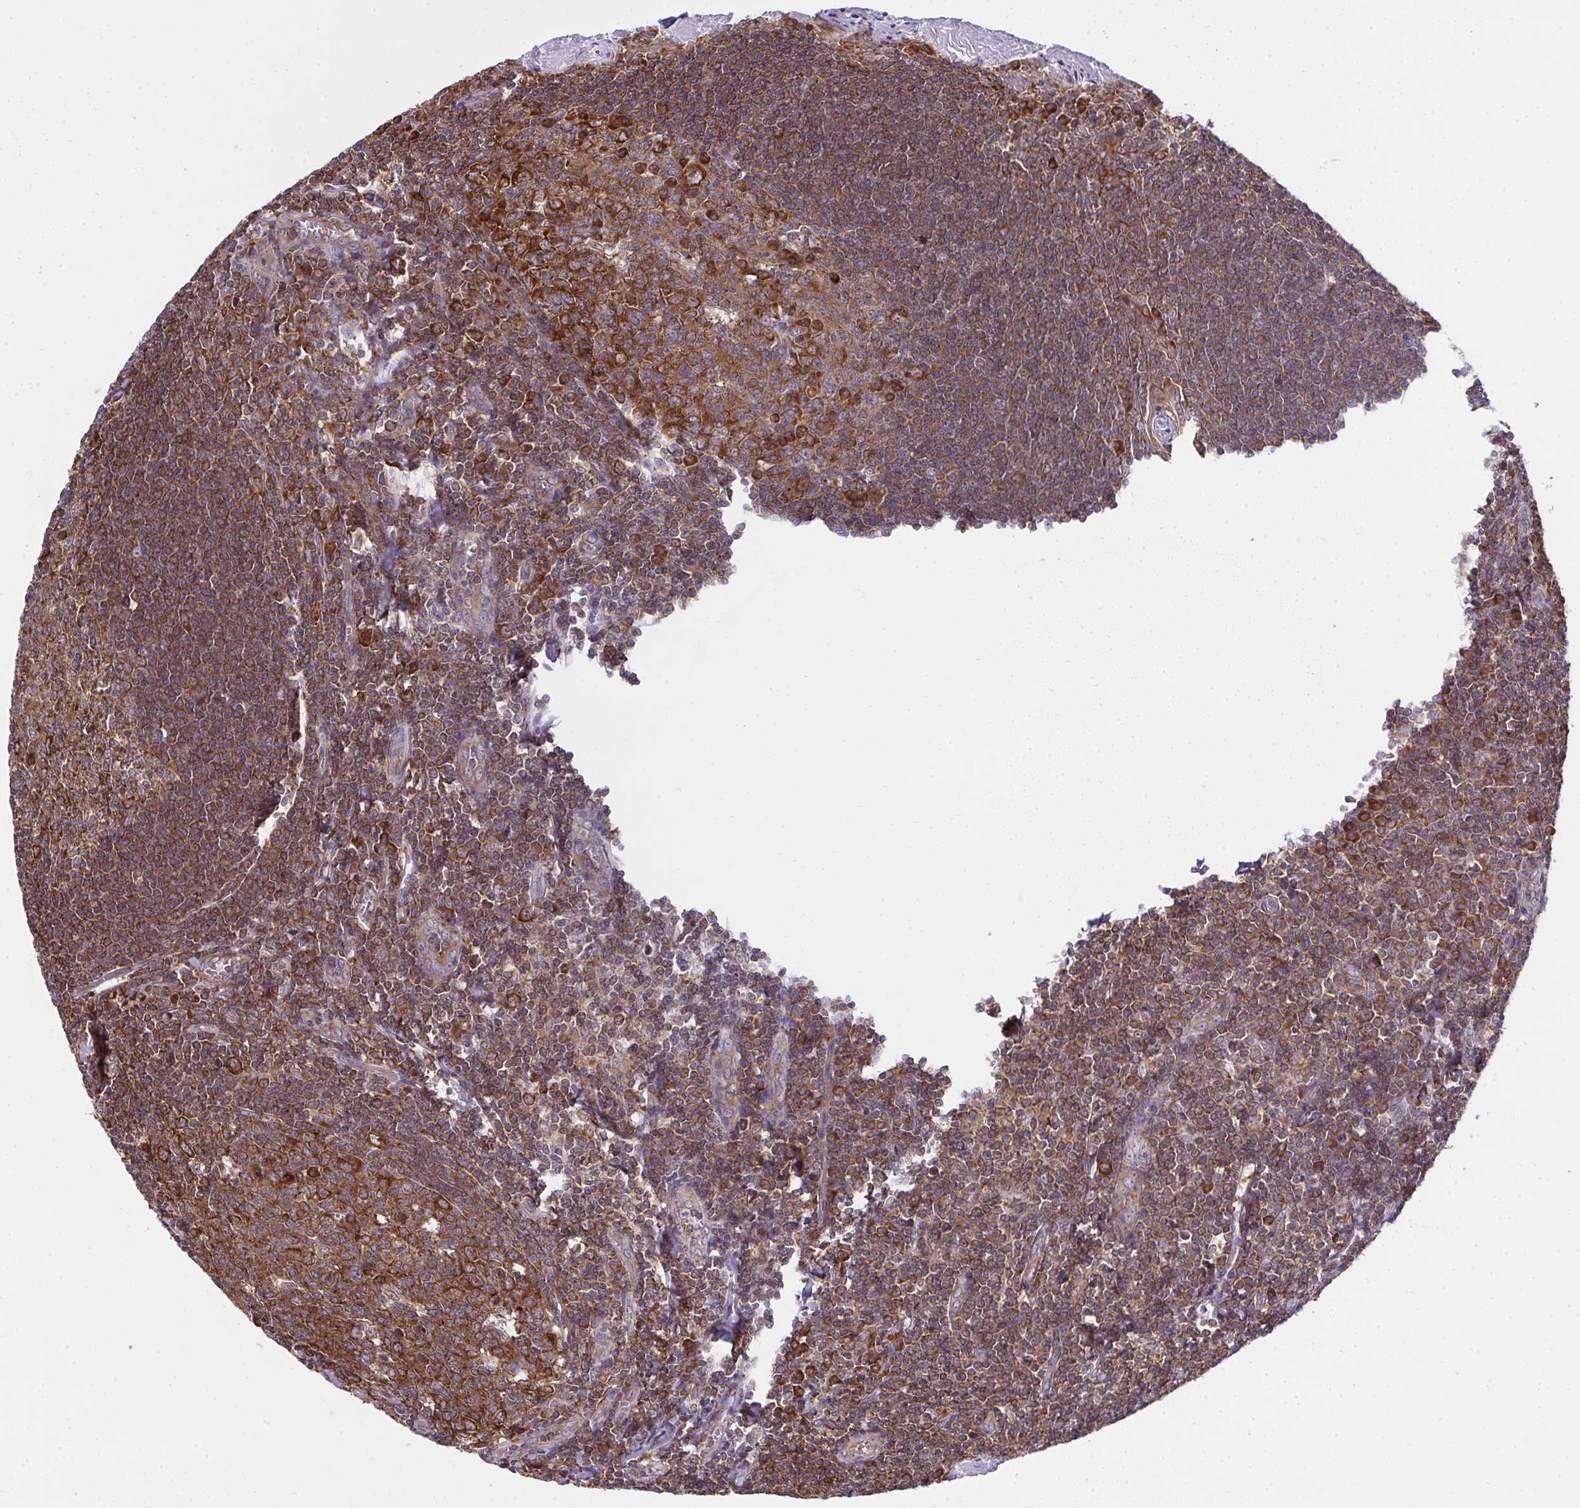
{"staining": {"intensity": "strong", "quantity": ">75%", "location": "cytoplasmic/membranous"}, "tissue": "tonsil", "cell_type": "Germinal center cells", "image_type": "normal", "snomed": [{"axis": "morphology", "description": "Normal tissue, NOS"}, {"axis": "topography", "description": "Tonsil"}], "caption": "Protein analysis of unremarkable tonsil reveals strong cytoplasmic/membranous staining in approximately >75% of germinal center cells.", "gene": "RPS7", "patient": {"sex": "male", "age": 27}}